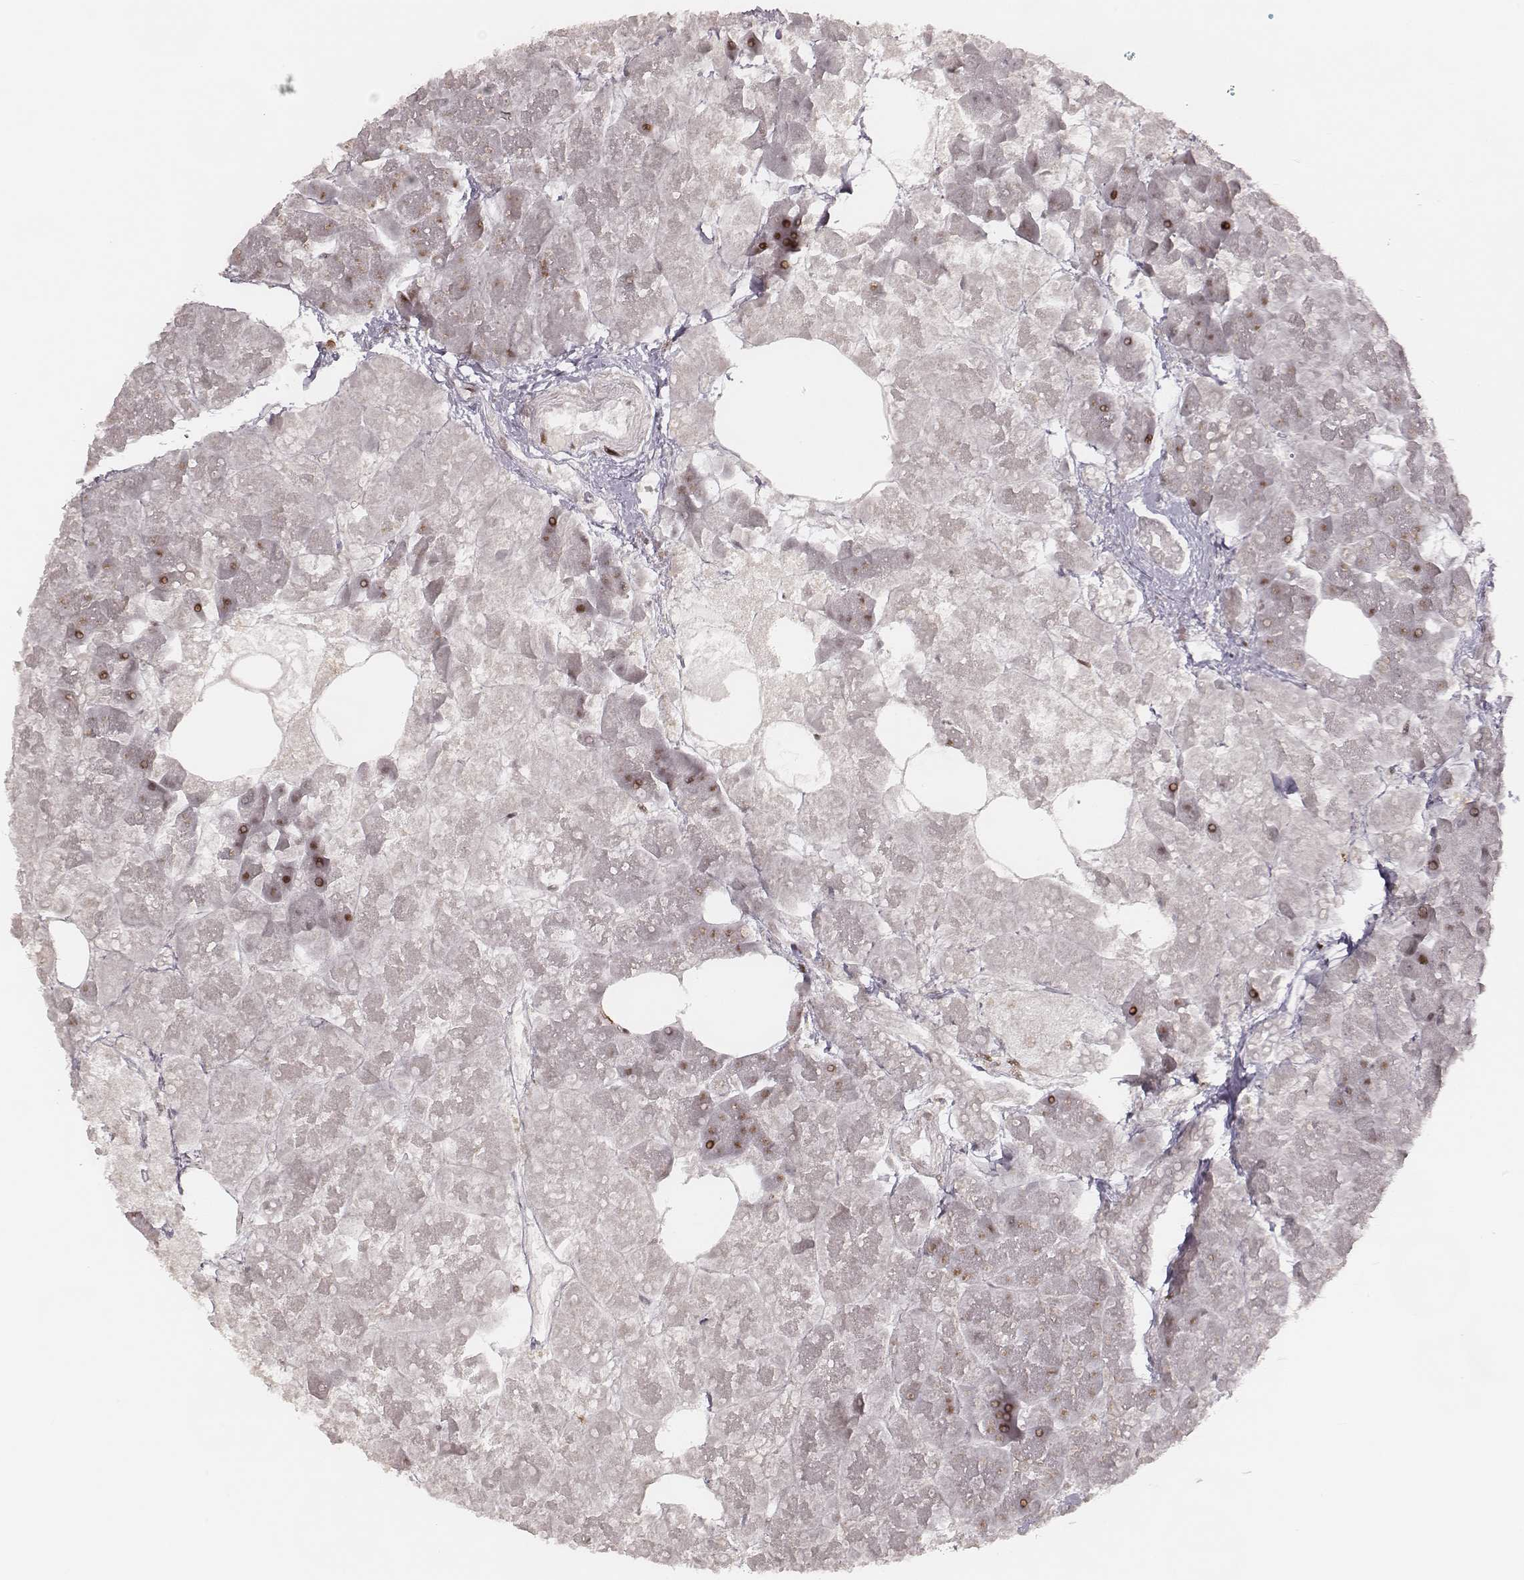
{"staining": {"intensity": "strong", "quantity": "<25%", "location": "nuclear"}, "tissue": "pancreas", "cell_type": "Exocrine glandular cells", "image_type": "normal", "snomed": [{"axis": "morphology", "description": "Normal tissue, NOS"}, {"axis": "topography", "description": "Adipose tissue"}, {"axis": "topography", "description": "Pancreas"}, {"axis": "topography", "description": "Peripheral nerve tissue"}], "caption": "Immunohistochemistry (IHC) photomicrograph of benign human pancreas stained for a protein (brown), which demonstrates medium levels of strong nuclear staining in about <25% of exocrine glandular cells.", "gene": "HNRNPC", "patient": {"sex": "female", "age": 58}}